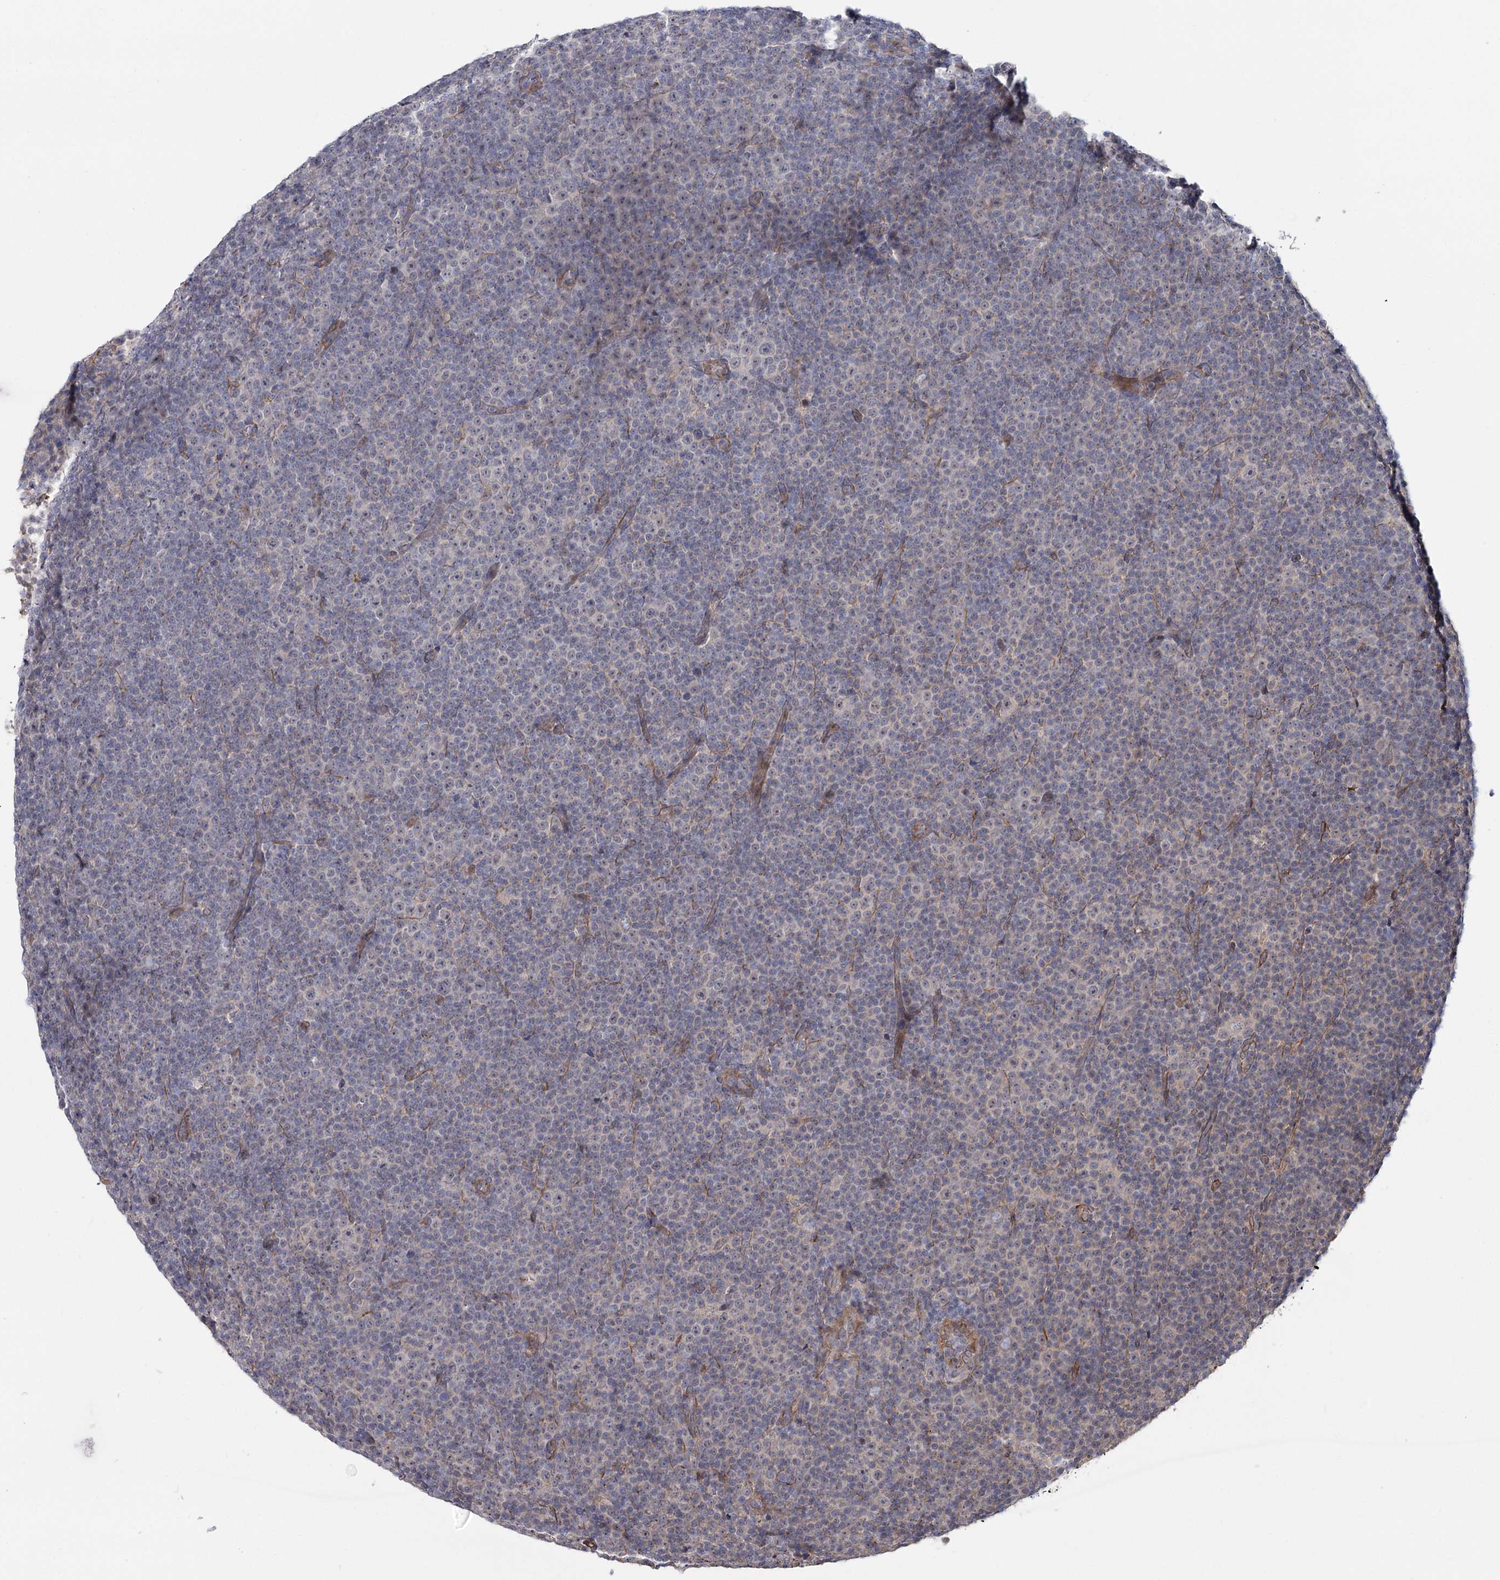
{"staining": {"intensity": "negative", "quantity": "none", "location": "none"}, "tissue": "lymphoma", "cell_type": "Tumor cells", "image_type": "cancer", "snomed": [{"axis": "morphology", "description": "Malignant lymphoma, non-Hodgkin's type, Low grade"}, {"axis": "topography", "description": "Lymph node"}], "caption": "An image of human malignant lymphoma, non-Hodgkin's type (low-grade) is negative for staining in tumor cells.", "gene": "TBC1D9B", "patient": {"sex": "female", "age": 67}}